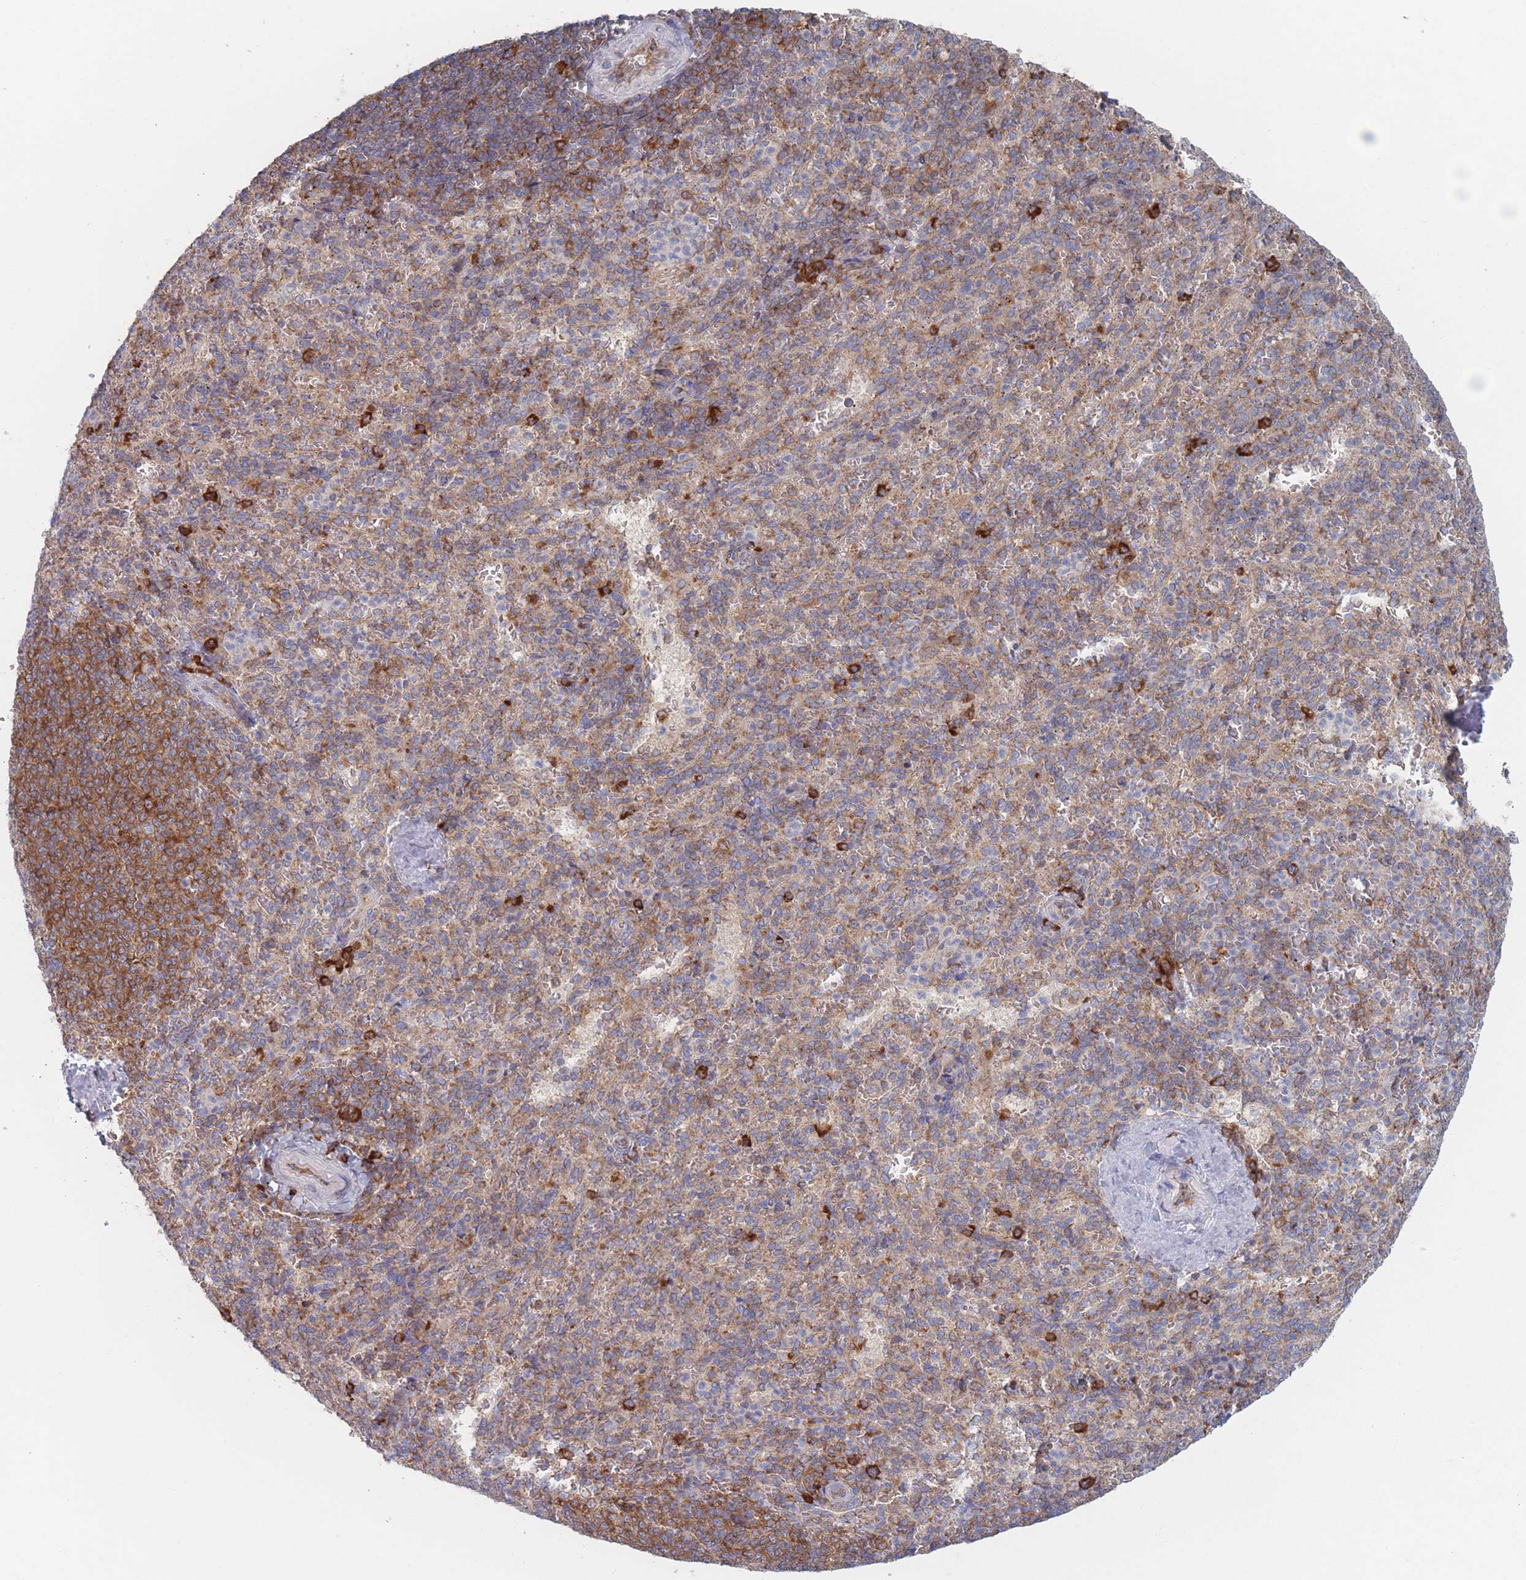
{"staining": {"intensity": "moderate", "quantity": "25%-75%", "location": "cytoplasmic/membranous"}, "tissue": "spleen", "cell_type": "Cells in red pulp", "image_type": "normal", "snomed": [{"axis": "morphology", "description": "Normal tissue, NOS"}, {"axis": "topography", "description": "Spleen"}], "caption": "Protein expression analysis of normal spleen exhibits moderate cytoplasmic/membranous staining in approximately 25%-75% of cells in red pulp.", "gene": "EEF1B2", "patient": {"sex": "female", "age": 21}}